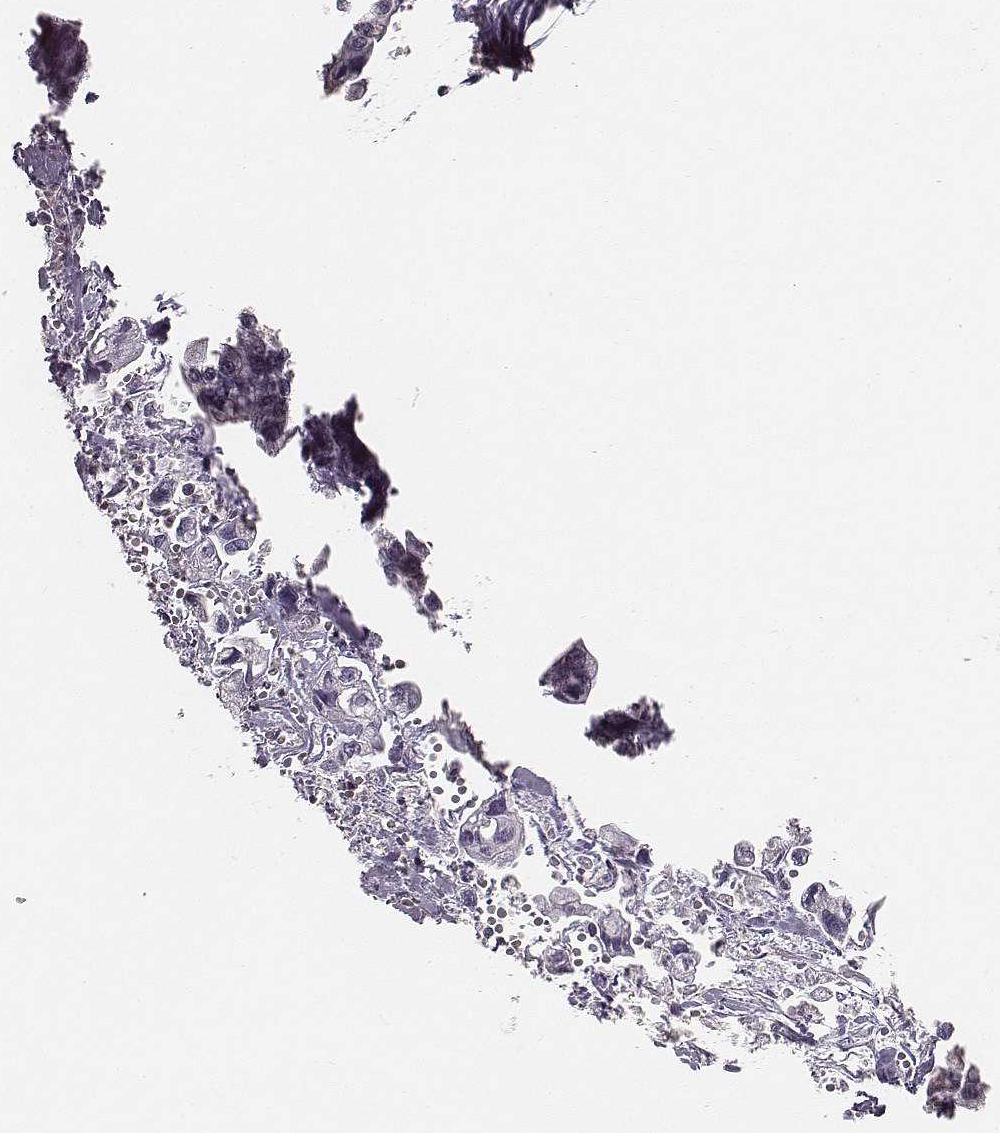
{"staining": {"intensity": "negative", "quantity": "none", "location": "none"}, "tissue": "pancreatic cancer", "cell_type": "Tumor cells", "image_type": "cancer", "snomed": [{"axis": "morphology", "description": "Adenocarcinoma, NOS"}, {"axis": "topography", "description": "Pancreas"}], "caption": "High magnification brightfield microscopy of pancreatic adenocarcinoma stained with DAB (3,3'-diaminobenzidine) (brown) and counterstained with hematoxylin (blue): tumor cells show no significant staining.", "gene": "ZNF365", "patient": {"sex": "male", "age": 70}}